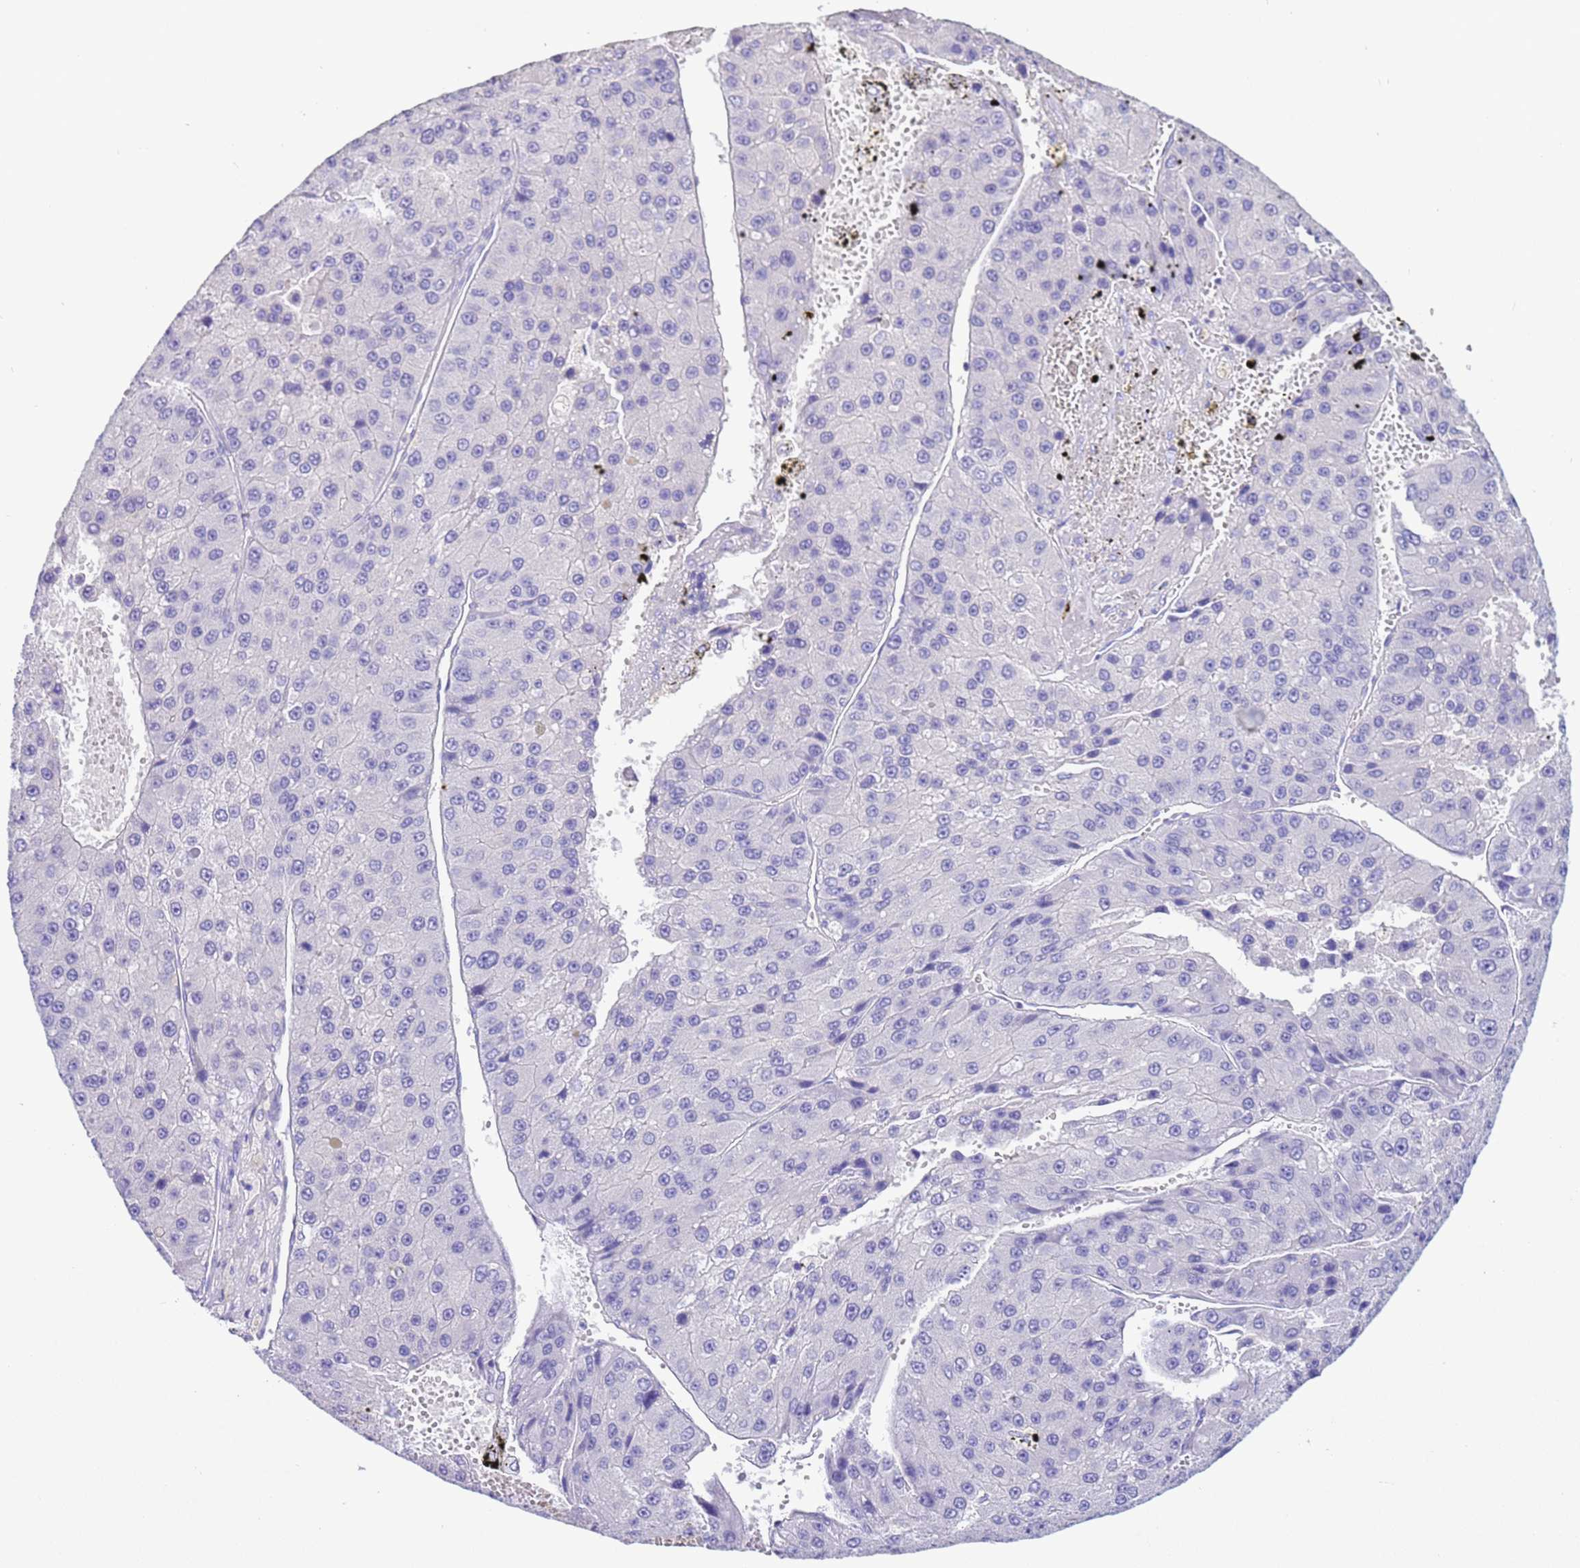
{"staining": {"intensity": "negative", "quantity": "none", "location": "none"}, "tissue": "liver cancer", "cell_type": "Tumor cells", "image_type": "cancer", "snomed": [{"axis": "morphology", "description": "Carcinoma, Hepatocellular, NOS"}, {"axis": "topography", "description": "Liver"}], "caption": "This is a micrograph of immunohistochemistry staining of liver cancer (hepatocellular carcinoma), which shows no expression in tumor cells.", "gene": "CPB1", "patient": {"sex": "female", "age": 73}}